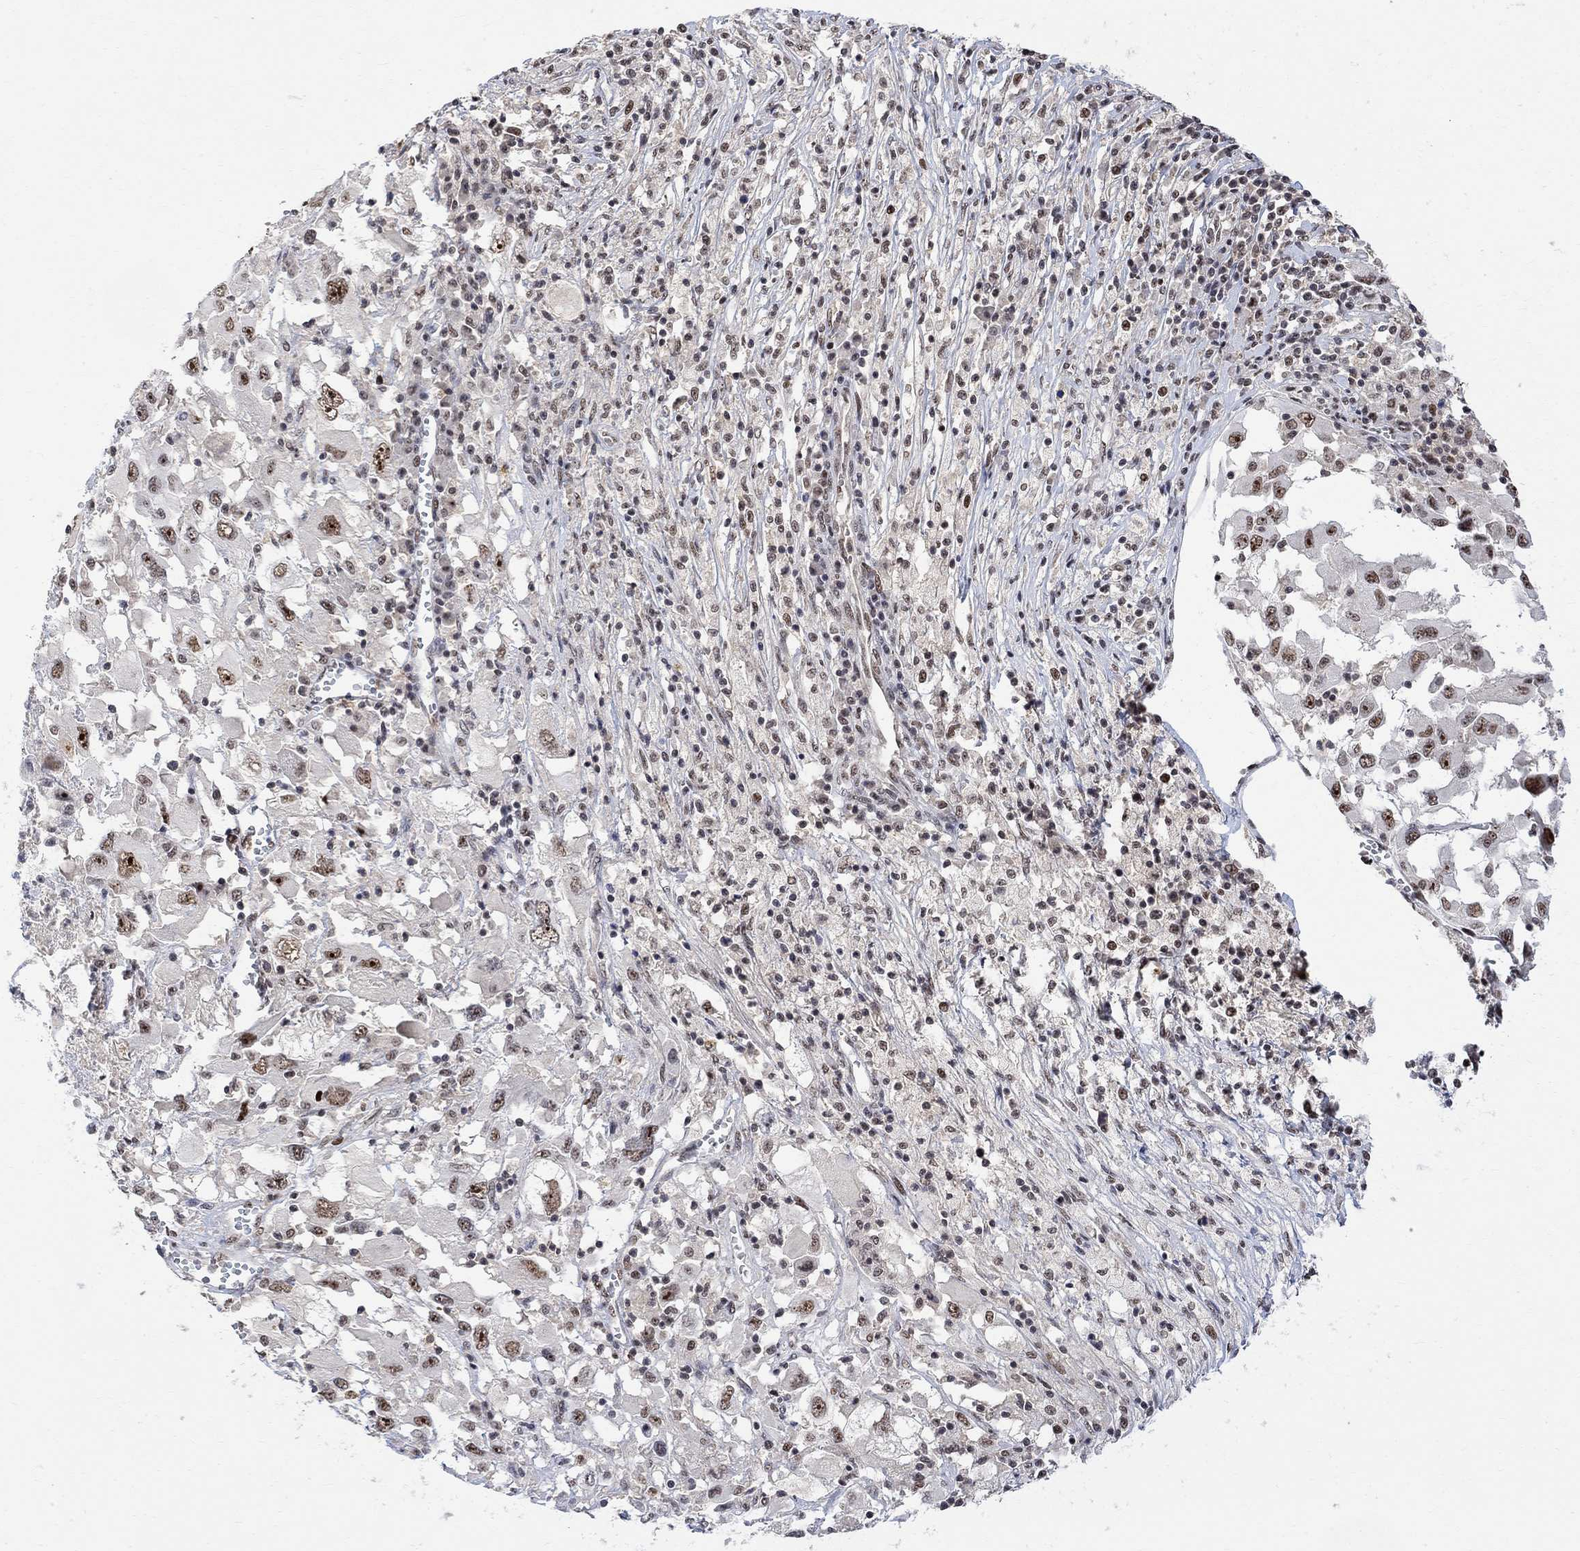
{"staining": {"intensity": "moderate", "quantity": ">75%", "location": "nuclear"}, "tissue": "melanoma", "cell_type": "Tumor cells", "image_type": "cancer", "snomed": [{"axis": "morphology", "description": "Malignant melanoma, Metastatic site"}, {"axis": "topography", "description": "Soft tissue"}], "caption": "Immunohistochemical staining of malignant melanoma (metastatic site) reveals medium levels of moderate nuclear expression in about >75% of tumor cells.", "gene": "E4F1", "patient": {"sex": "male", "age": 50}}